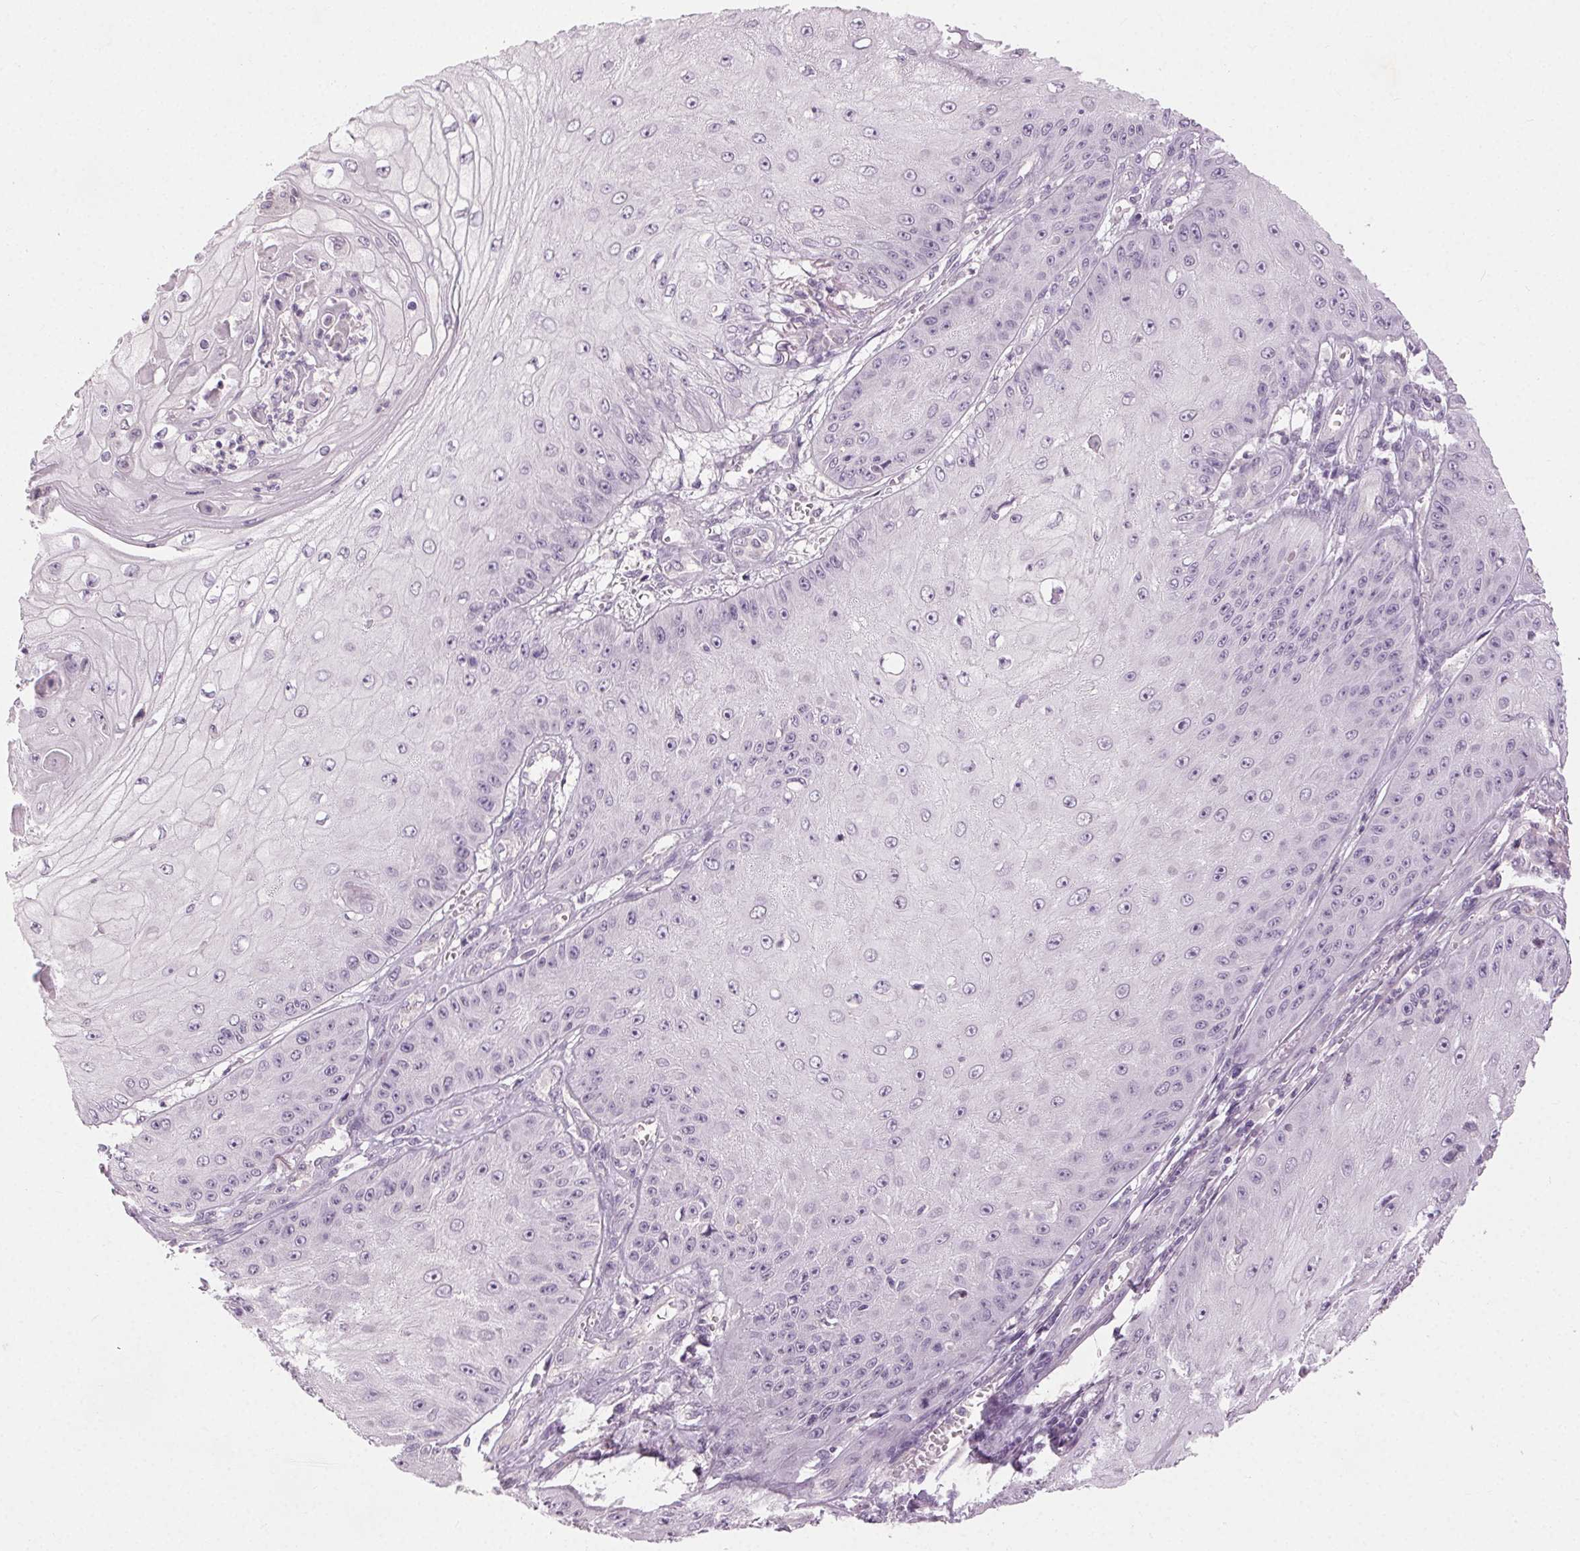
{"staining": {"intensity": "negative", "quantity": "none", "location": "none"}, "tissue": "skin cancer", "cell_type": "Tumor cells", "image_type": "cancer", "snomed": [{"axis": "morphology", "description": "Squamous cell carcinoma, NOS"}, {"axis": "topography", "description": "Skin"}], "caption": "The micrograph reveals no significant positivity in tumor cells of skin cancer (squamous cell carcinoma).", "gene": "CLTRN", "patient": {"sex": "male", "age": 70}}